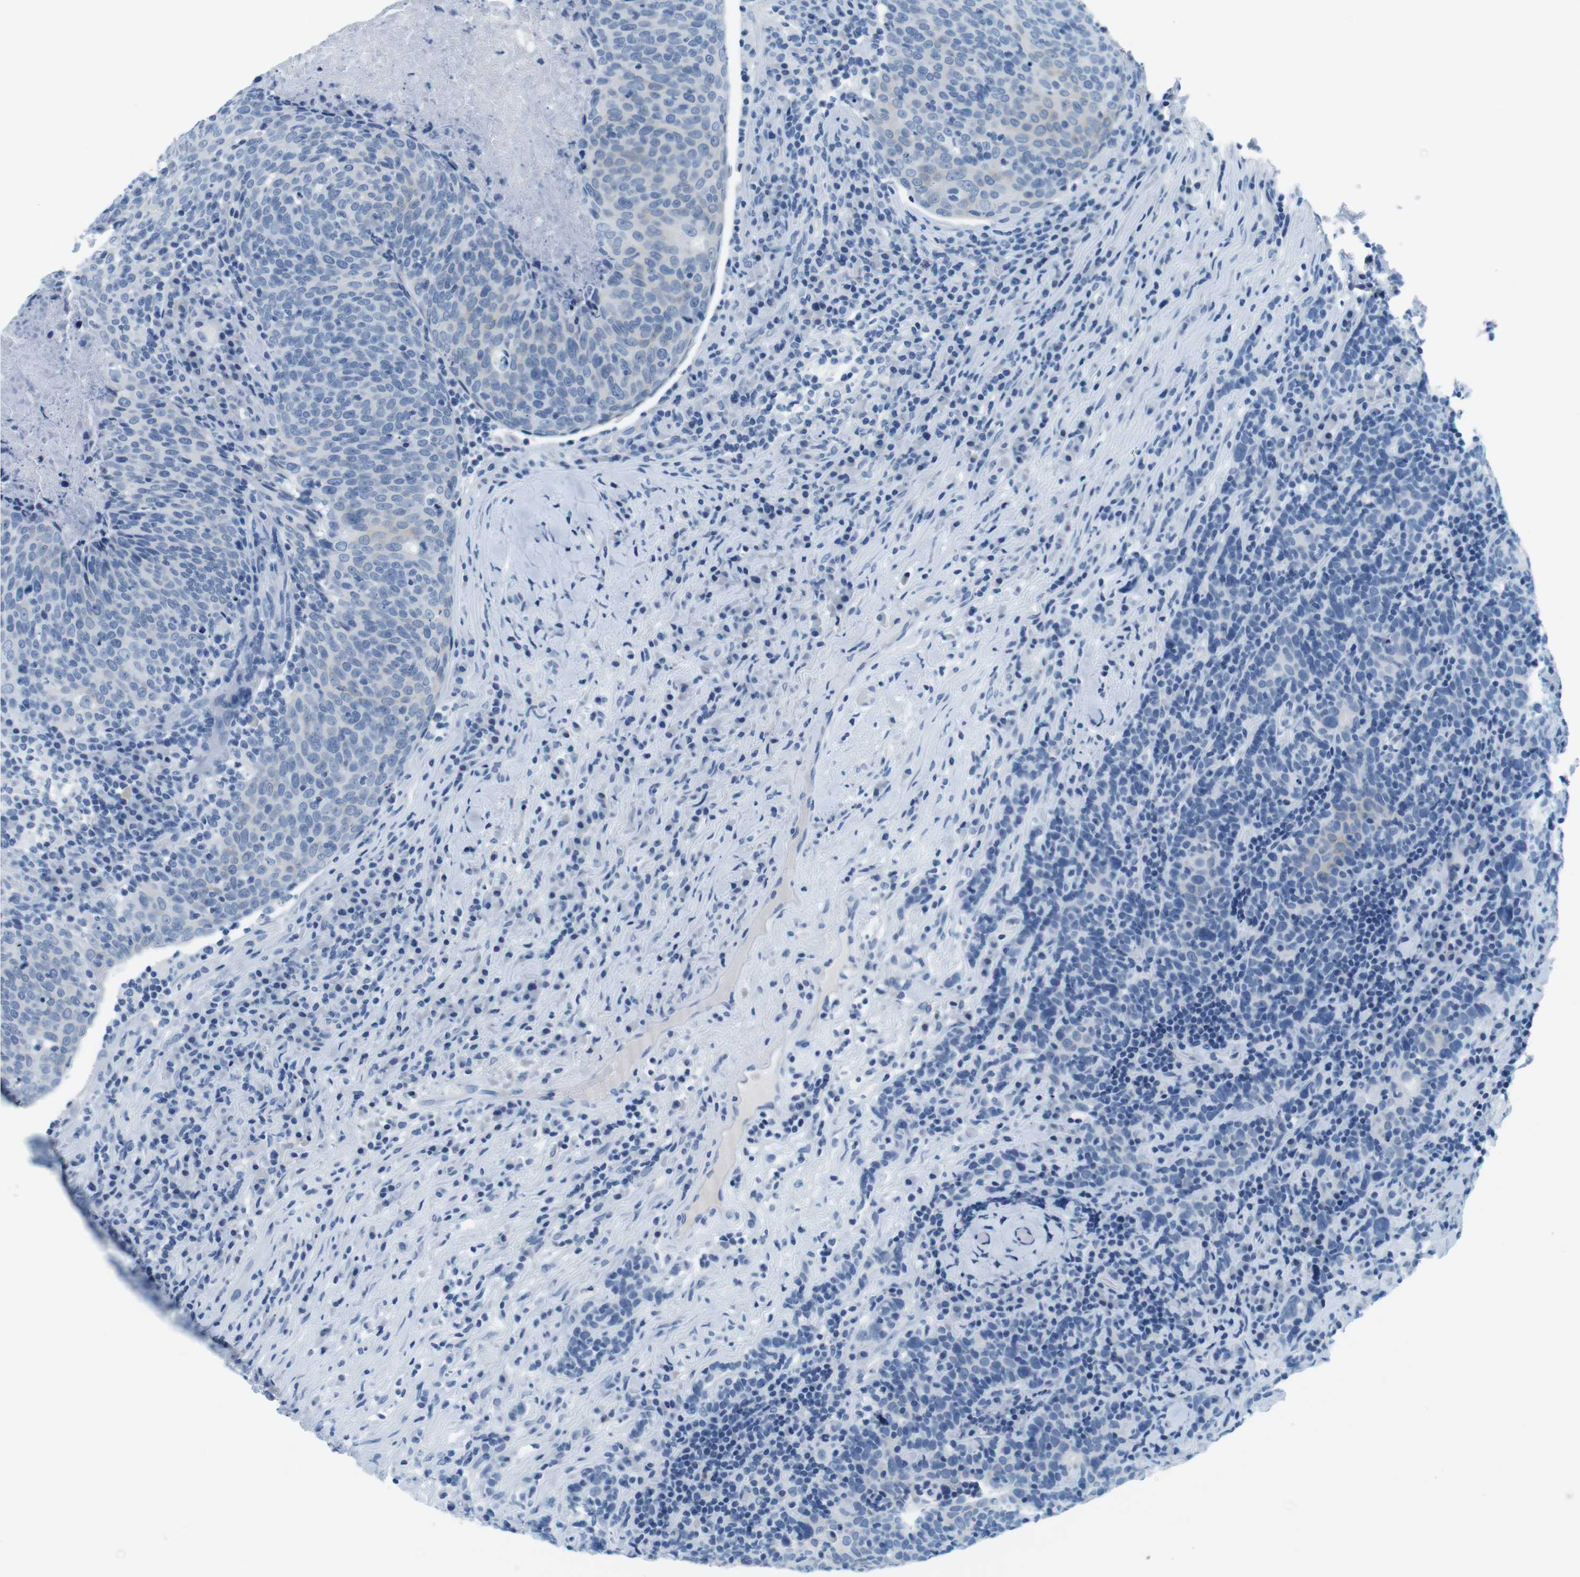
{"staining": {"intensity": "negative", "quantity": "none", "location": "none"}, "tissue": "head and neck cancer", "cell_type": "Tumor cells", "image_type": "cancer", "snomed": [{"axis": "morphology", "description": "Squamous cell carcinoma, NOS"}, {"axis": "morphology", "description": "Squamous cell carcinoma, metastatic, NOS"}, {"axis": "topography", "description": "Lymph node"}, {"axis": "topography", "description": "Head-Neck"}], "caption": "This micrograph is of head and neck metastatic squamous cell carcinoma stained with immunohistochemistry (IHC) to label a protein in brown with the nuclei are counter-stained blue. There is no positivity in tumor cells.", "gene": "CYP2C9", "patient": {"sex": "male", "age": 62}}